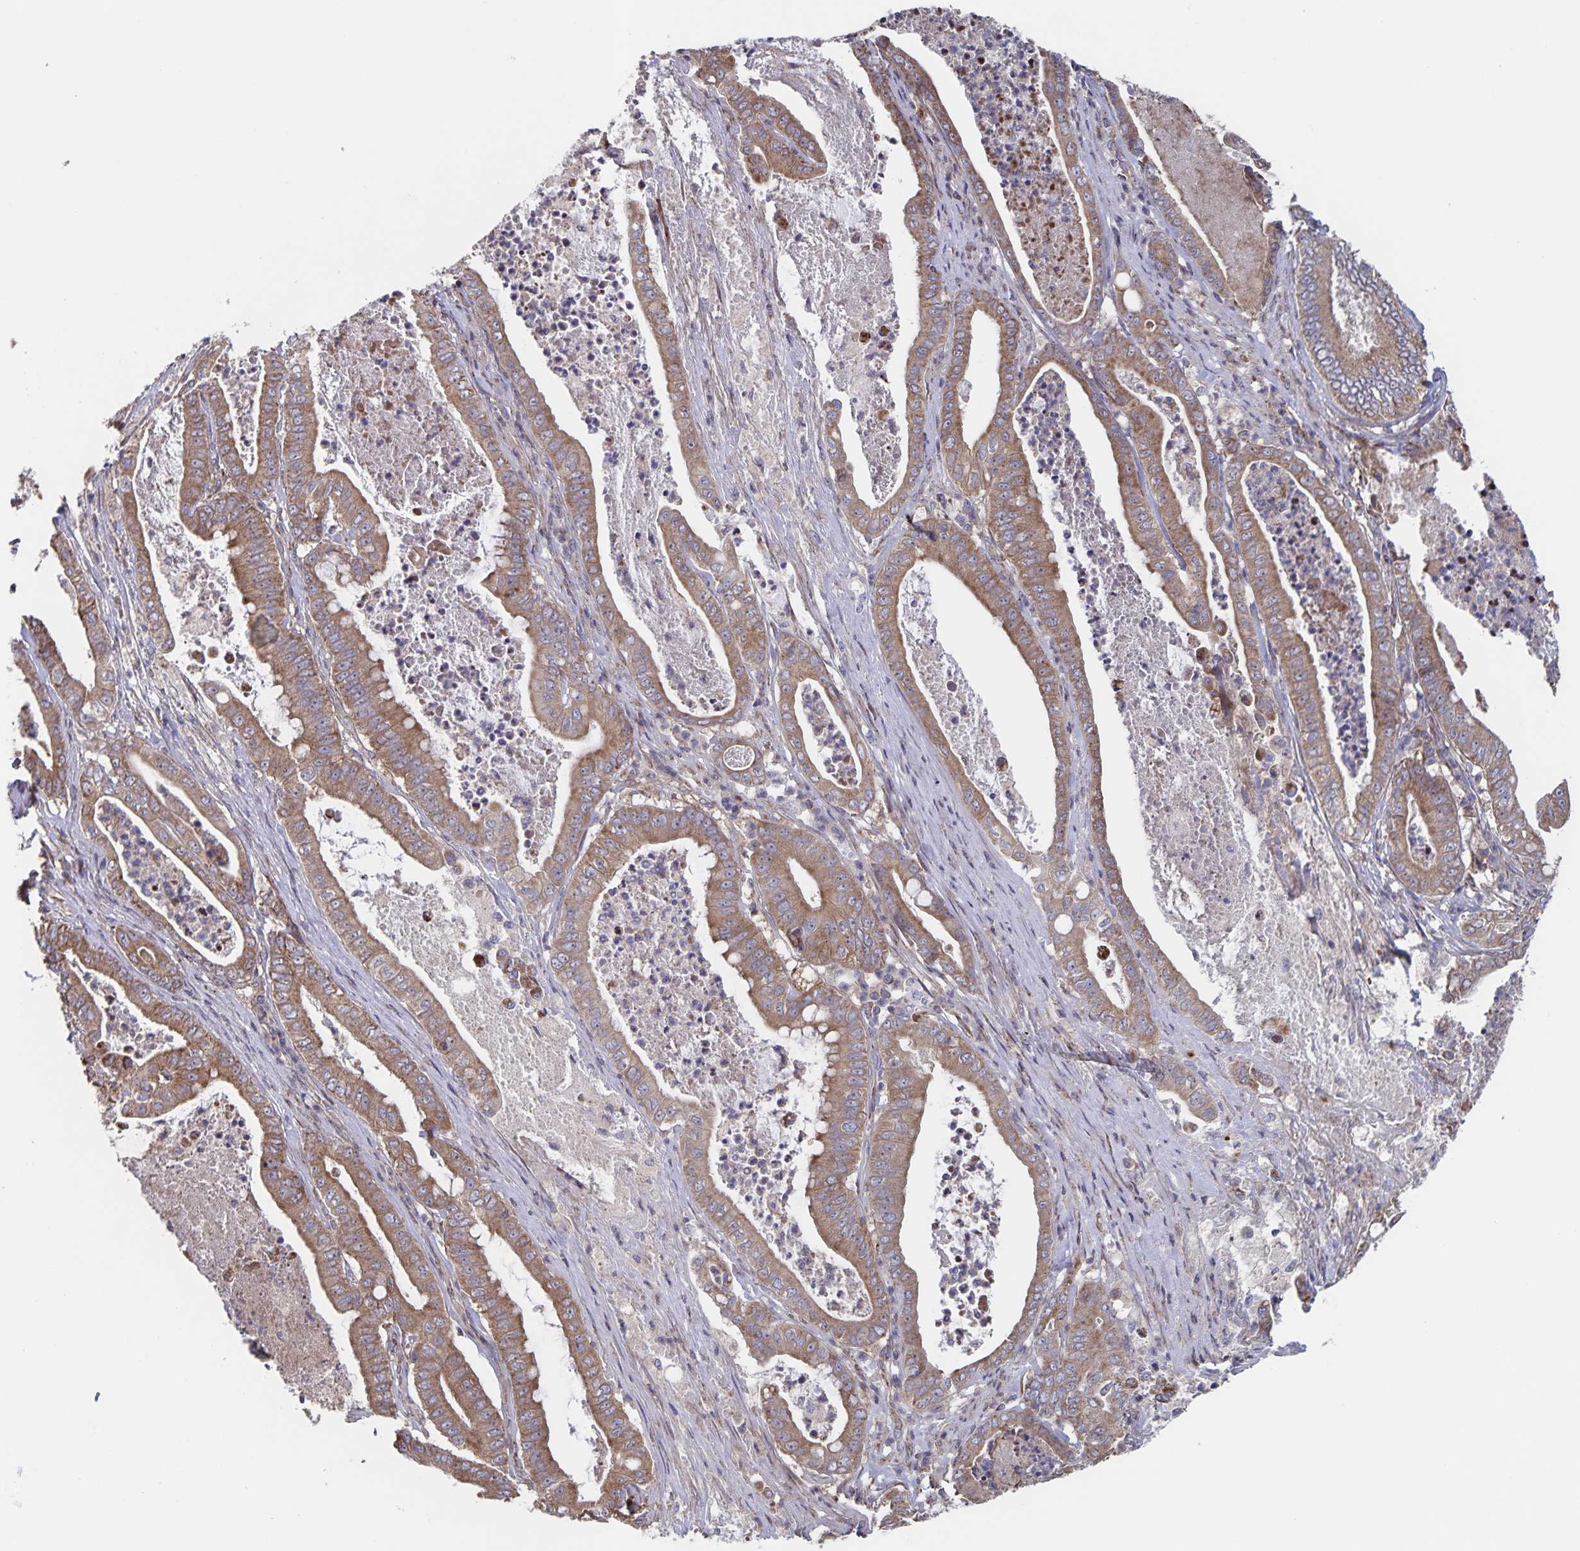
{"staining": {"intensity": "moderate", "quantity": ">75%", "location": "cytoplasmic/membranous"}, "tissue": "pancreatic cancer", "cell_type": "Tumor cells", "image_type": "cancer", "snomed": [{"axis": "morphology", "description": "Adenocarcinoma, NOS"}, {"axis": "topography", "description": "Pancreas"}], "caption": "Immunohistochemical staining of human pancreatic cancer (adenocarcinoma) displays medium levels of moderate cytoplasmic/membranous protein positivity in about >75% of tumor cells.", "gene": "ACACA", "patient": {"sex": "male", "age": 71}}